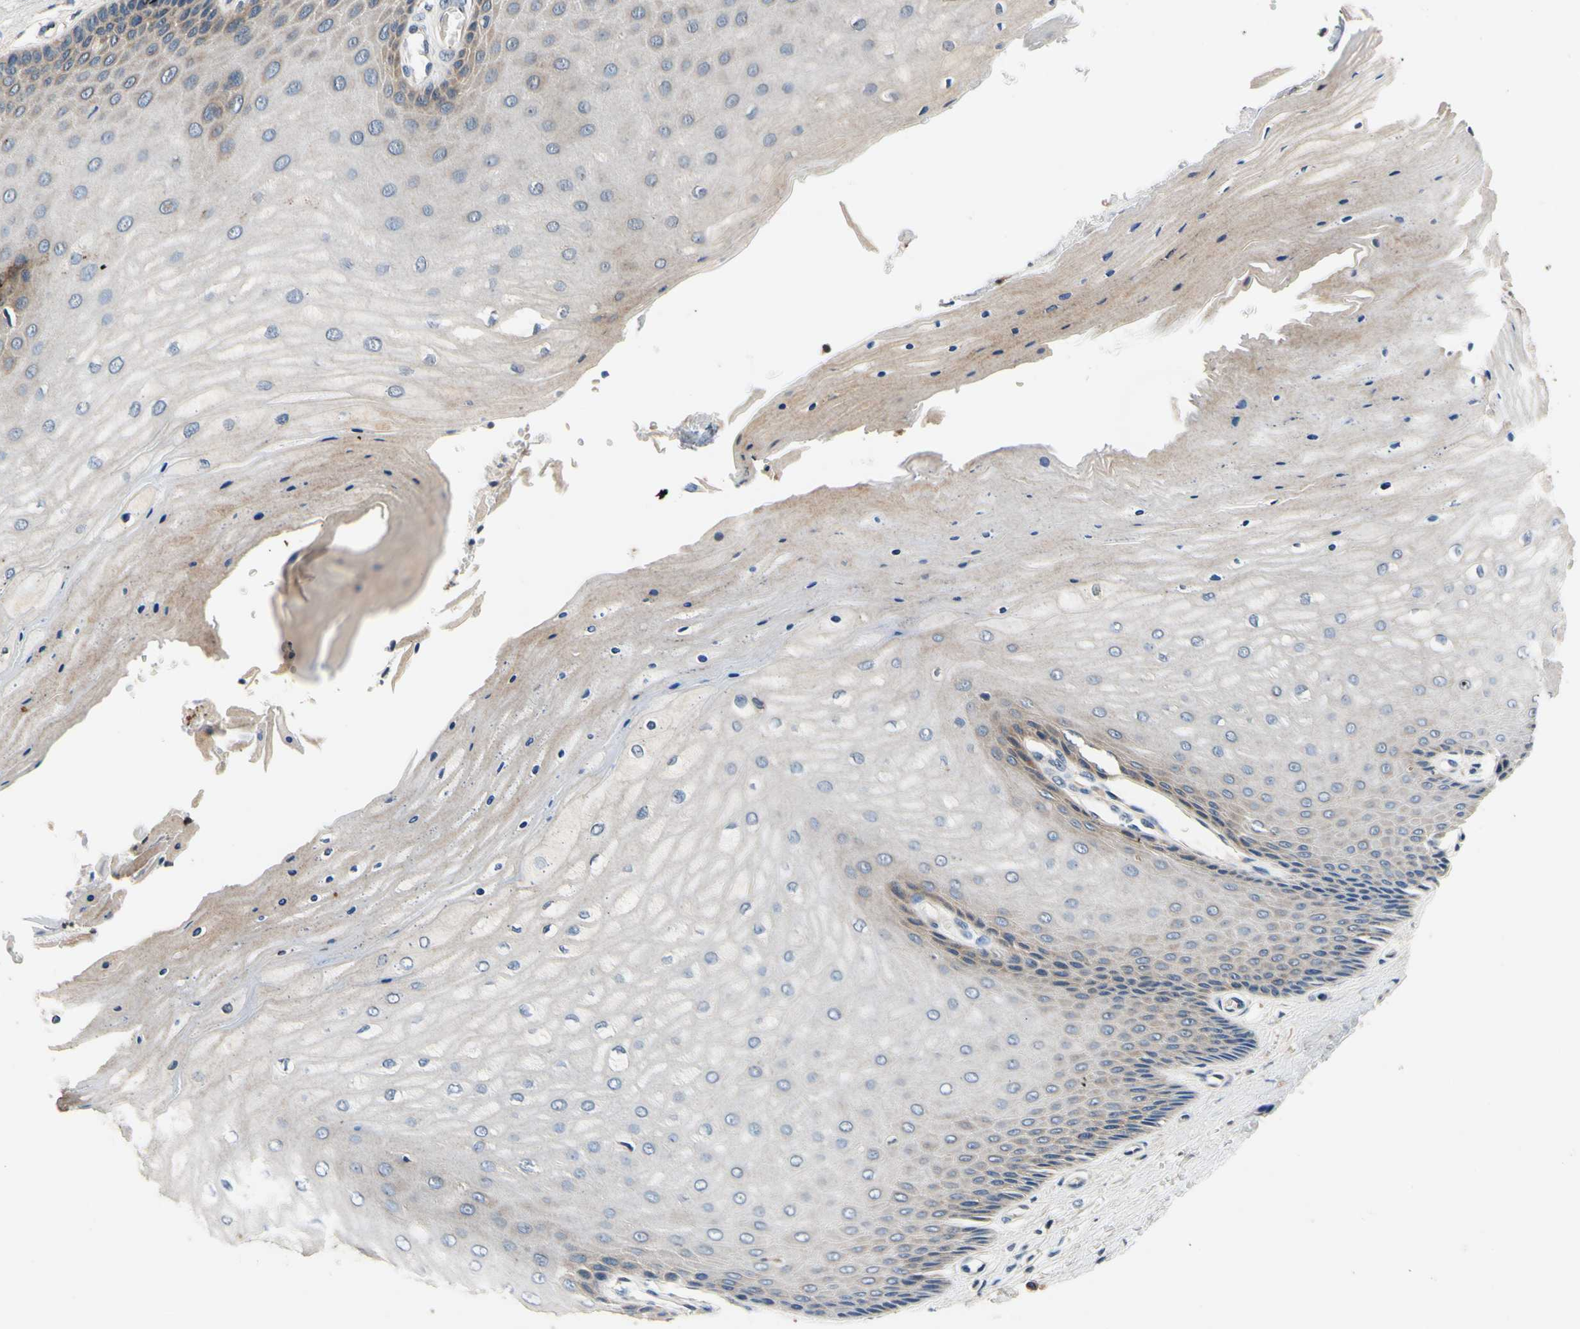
{"staining": {"intensity": "weak", "quantity": "25%-75%", "location": "cytoplasmic/membranous"}, "tissue": "cervix", "cell_type": "Glandular cells", "image_type": "normal", "snomed": [{"axis": "morphology", "description": "Normal tissue, NOS"}, {"axis": "topography", "description": "Cervix"}], "caption": "IHC image of unremarkable cervix stained for a protein (brown), which shows low levels of weak cytoplasmic/membranous expression in about 25%-75% of glandular cells.", "gene": "PLA2G4A", "patient": {"sex": "female", "age": 55}}